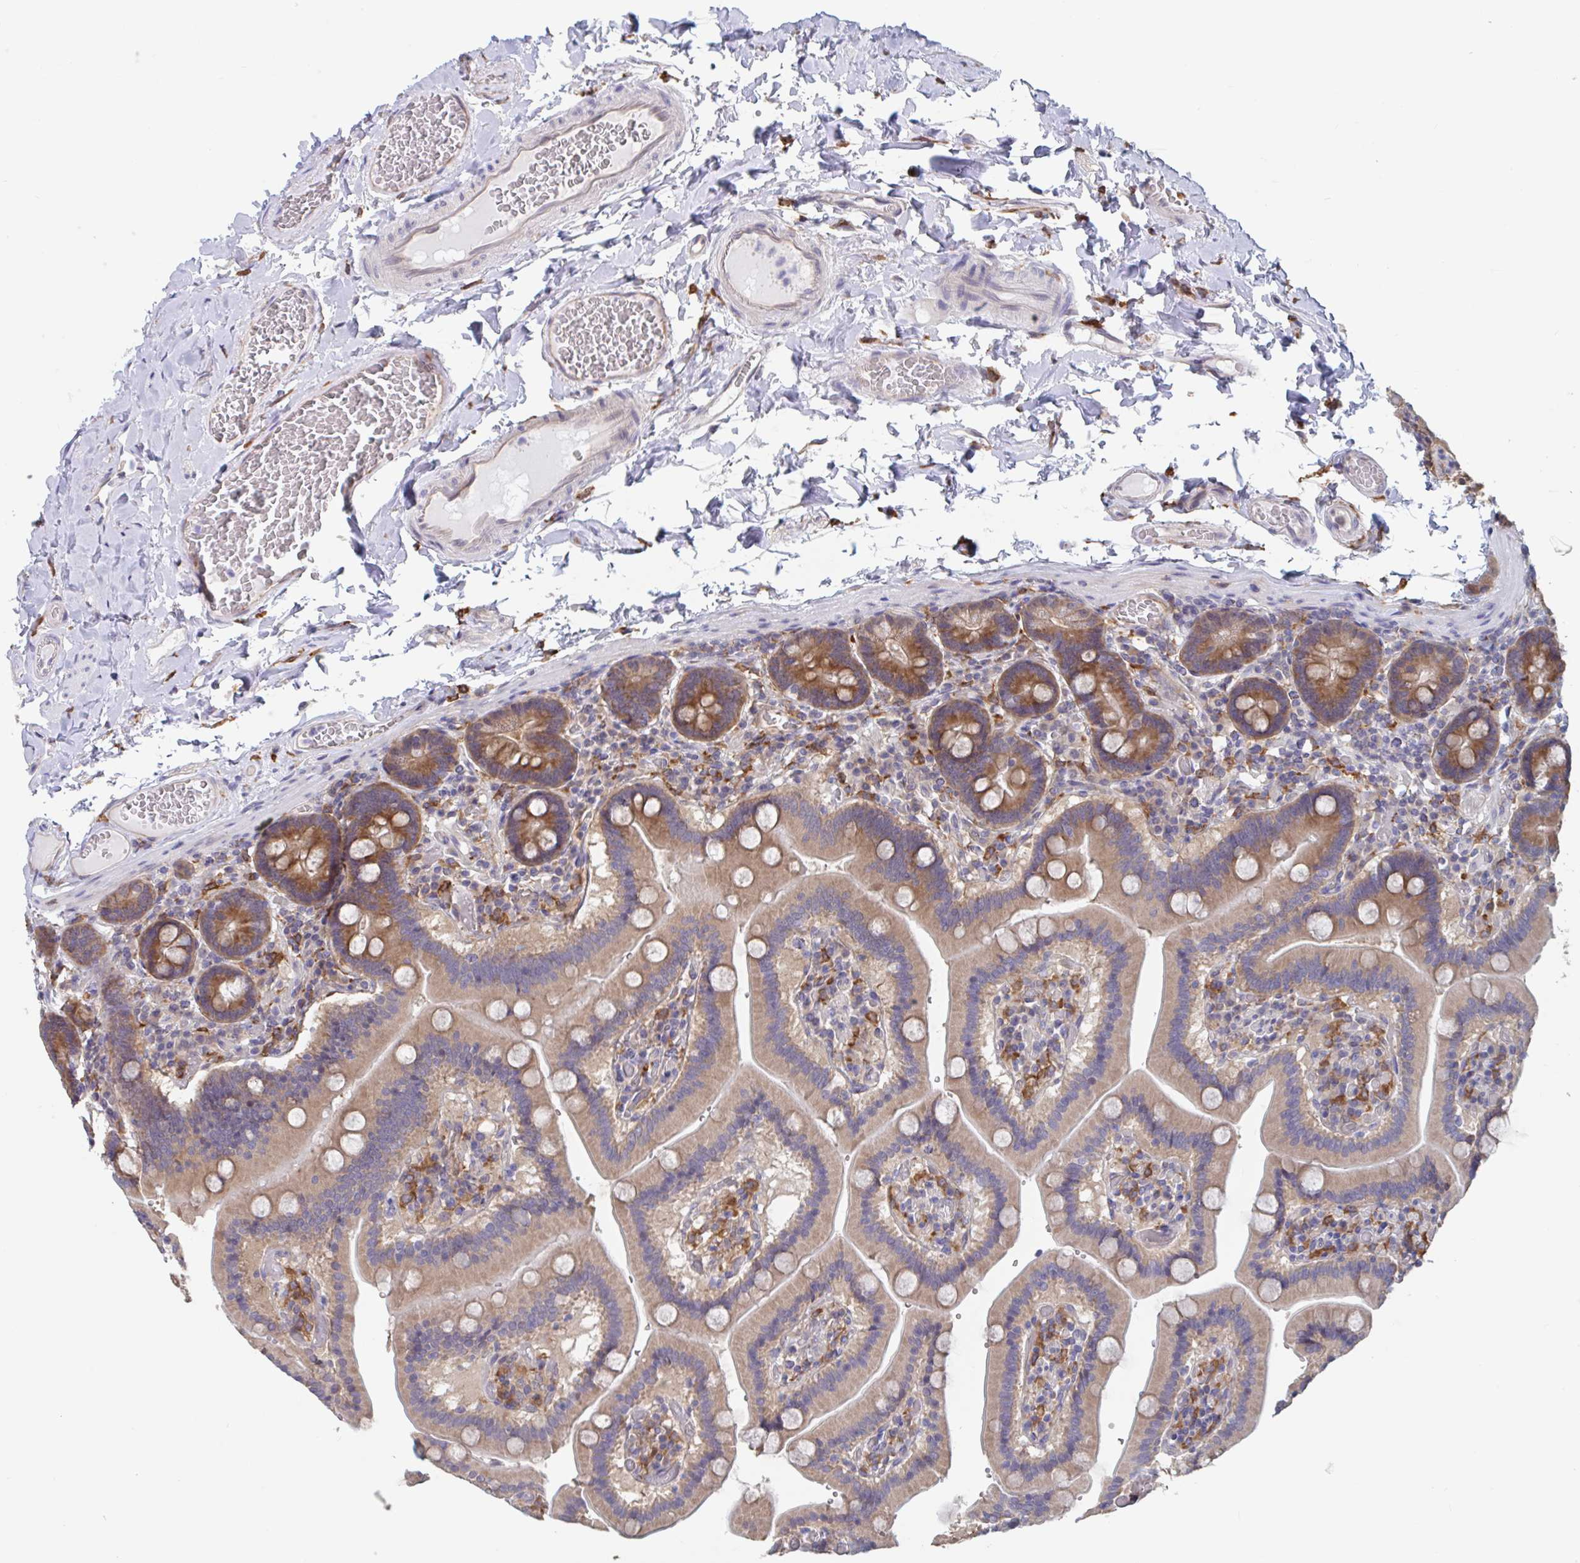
{"staining": {"intensity": "moderate", "quantity": ">75%", "location": "cytoplasmic/membranous"}, "tissue": "duodenum", "cell_type": "Glandular cells", "image_type": "normal", "snomed": [{"axis": "morphology", "description": "Normal tissue, NOS"}, {"axis": "topography", "description": "Duodenum"}], "caption": "Immunohistochemistry histopathology image of unremarkable duodenum stained for a protein (brown), which displays medium levels of moderate cytoplasmic/membranous staining in about >75% of glandular cells.", "gene": "SNX8", "patient": {"sex": "female", "age": 62}}